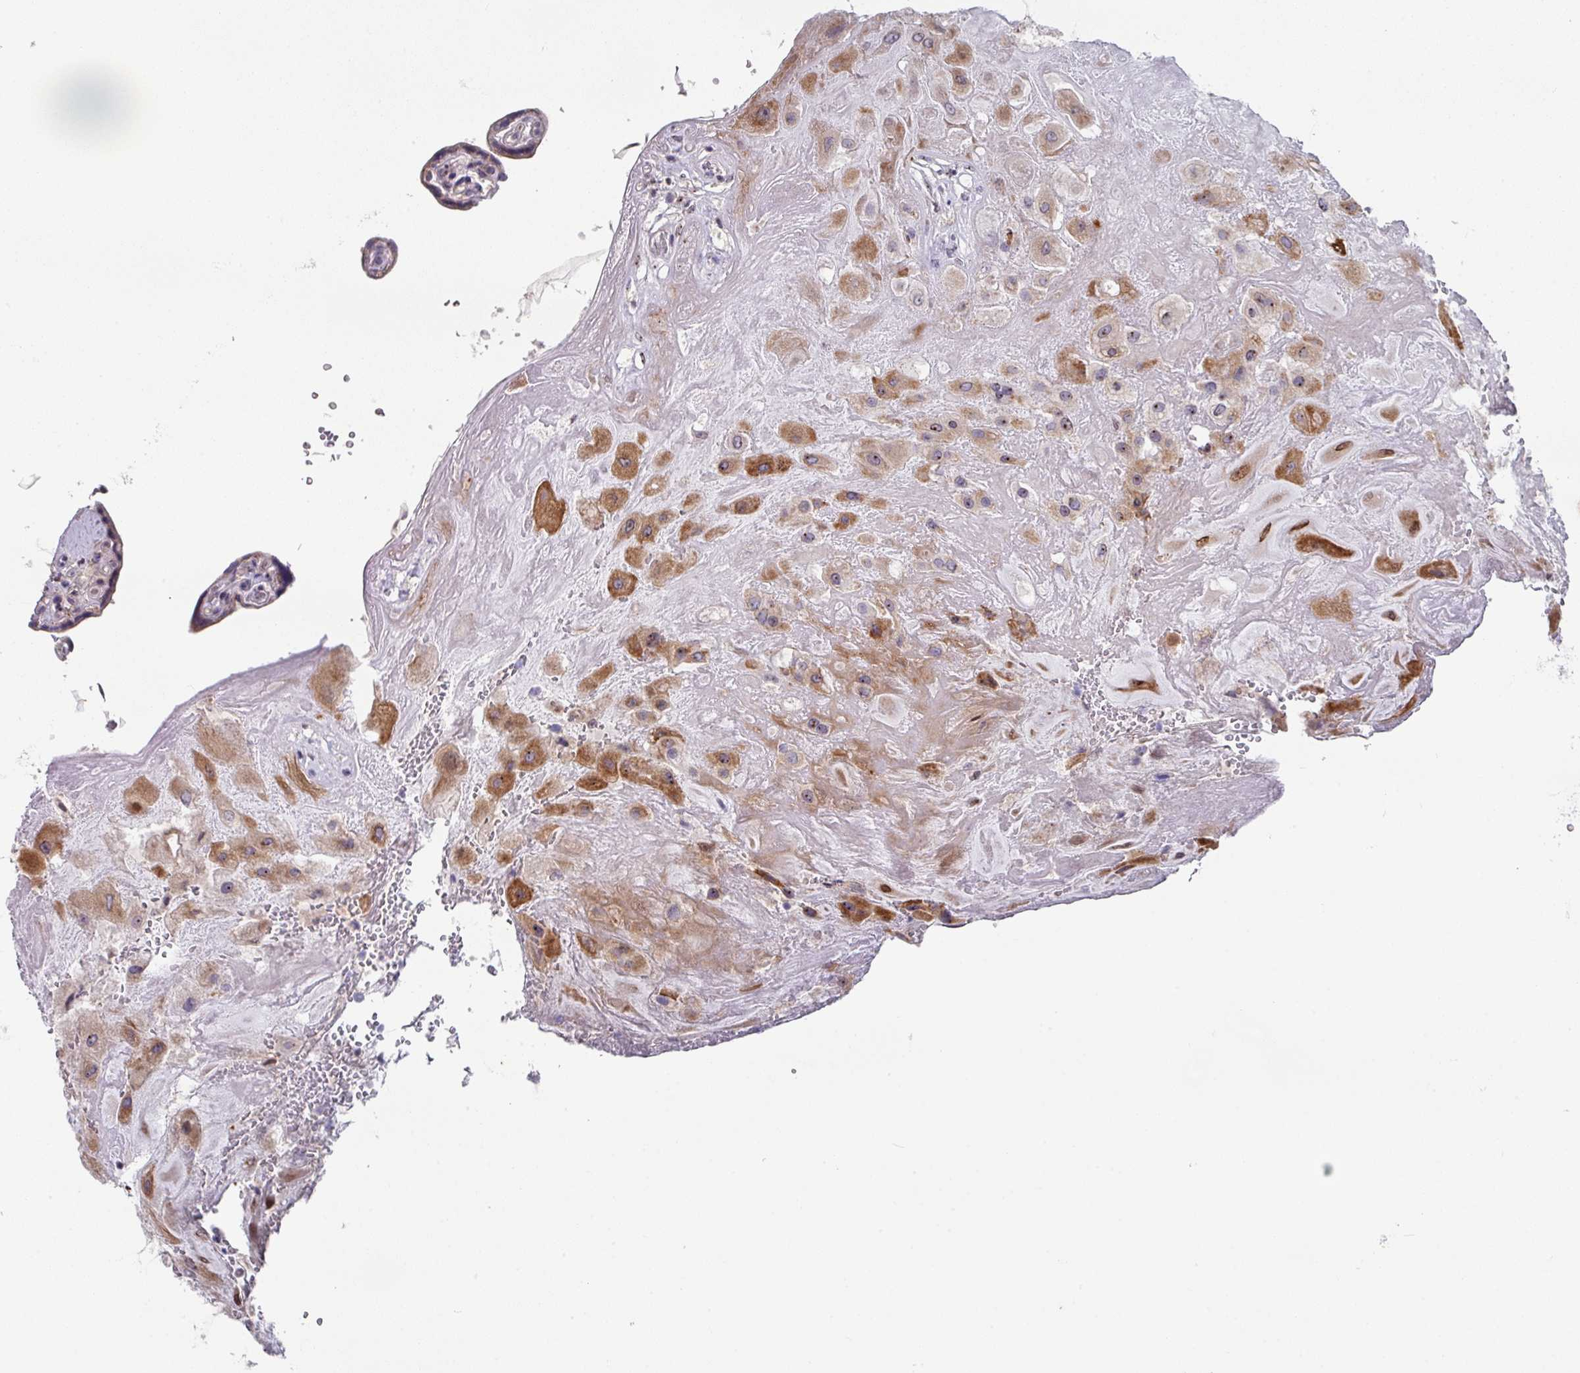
{"staining": {"intensity": "moderate", "quantity": ">75%", "location": "cytoplasmic/membranous"}, "tissue": "placenta", "cell_type": "Decidual cells", "image_type": "normal", "snomed": [{"axis": "morphology", "description": "Normal tissue, NOS"}, {"axis": "topography", "description": "Placenta"}], "caption": "A medium amount of moderate cytoplasmic/membranous staining is present in about >75% of decidual cells in unremarkable placenta.", "gene": "CBX7", "patient": {"sex": "female", "age": 32}}